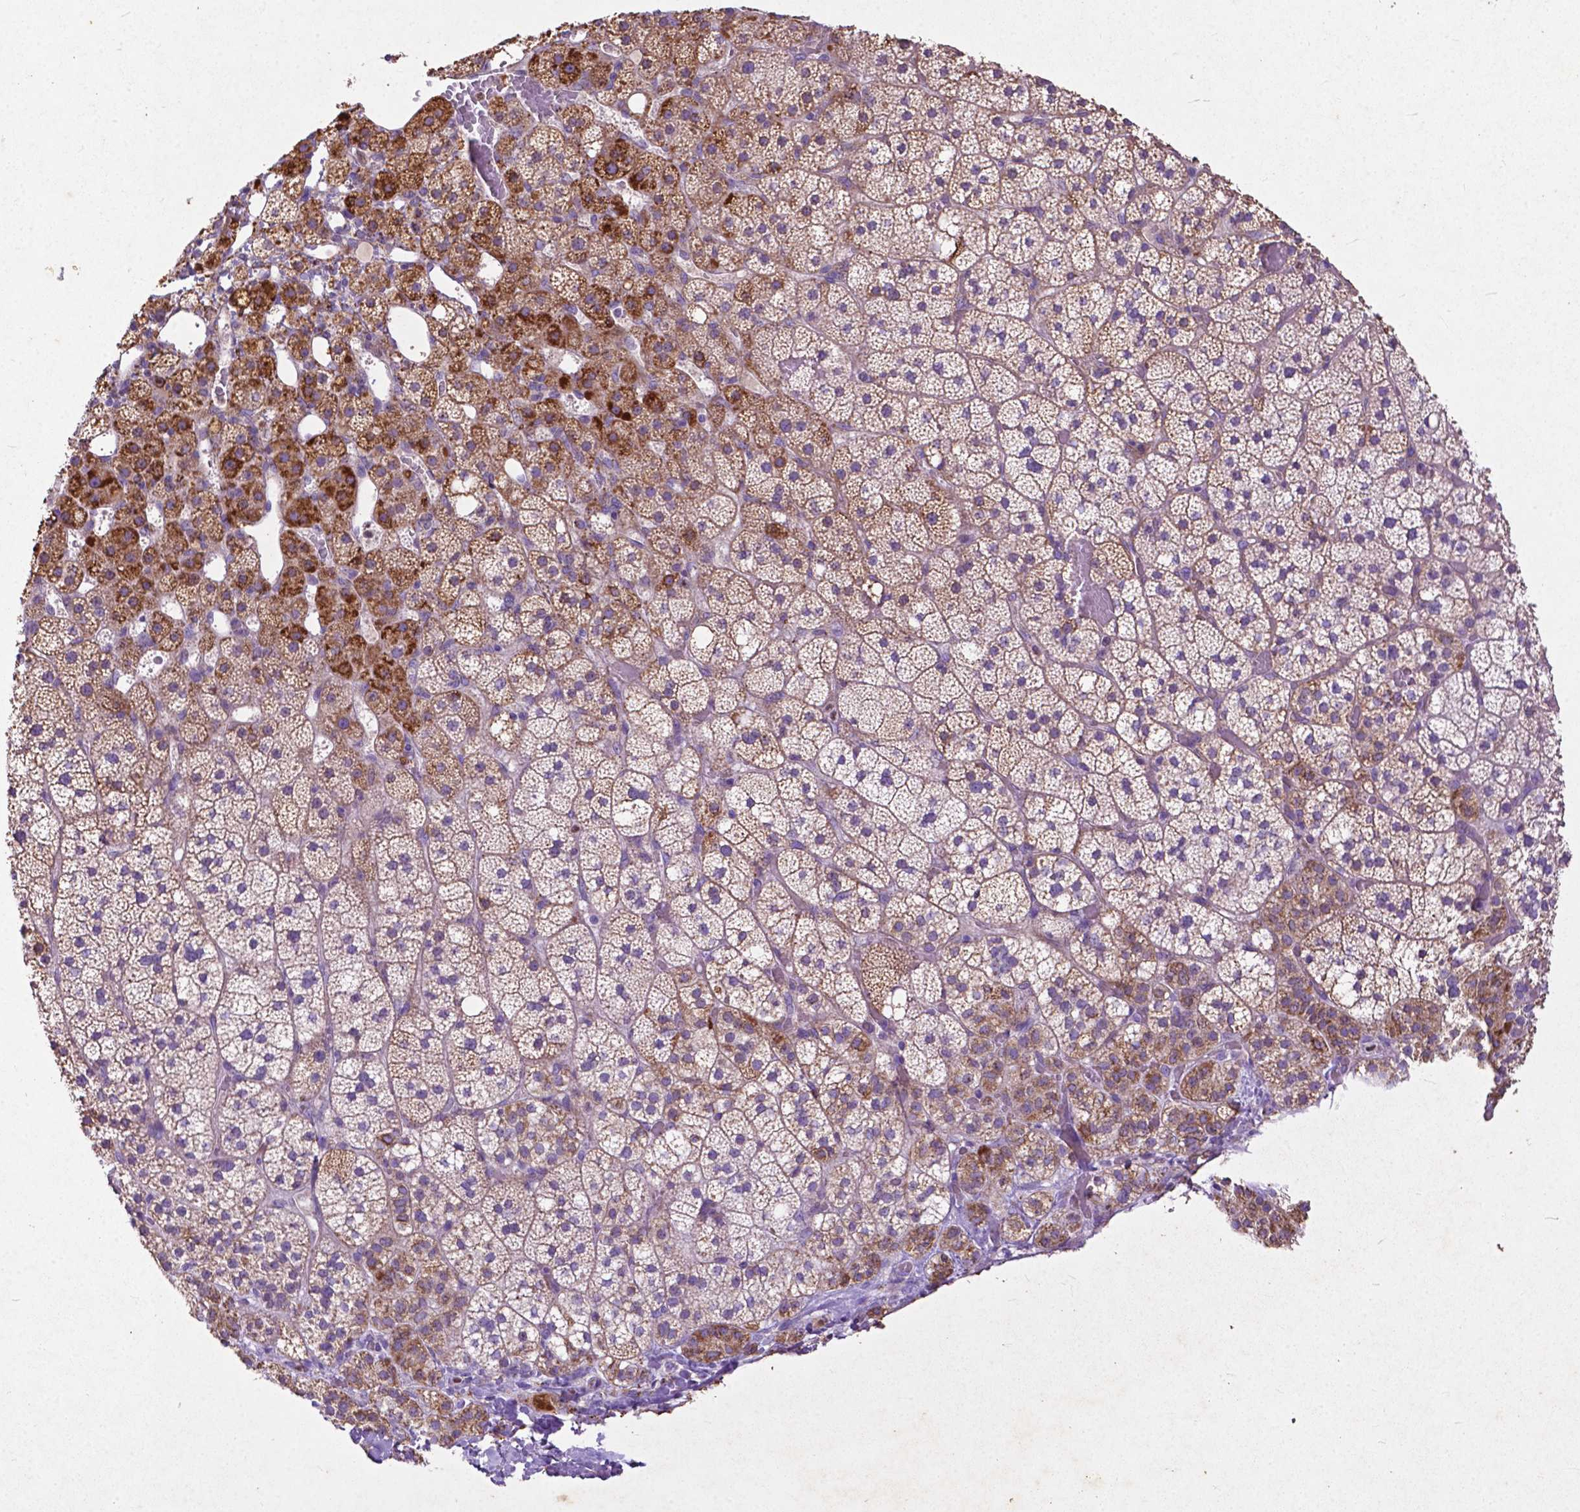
{"staining": {"intensity": "moderate", "quantity": "25%-75%", "location": "cytoplasmic/membranous"}, "tissue": "adrenal gland", "cell_type": "Glandular cells", "image_type": "normal", "snomed": [{"axis": "morphology", "description": "Normal tissue, NOS"}, {"axis": "topography", "description": "Adrenal gland"}], "caption": "Immunohistochemistry micrograph of normal human adrenal gland stained for a protein (brown), which displays medium levels of moderate cytoplasmic/membranous staining in approximately 25%-75% of glandular cells.", "gene": "THEGL", "patient": {"sex": "male", "age": 53}}